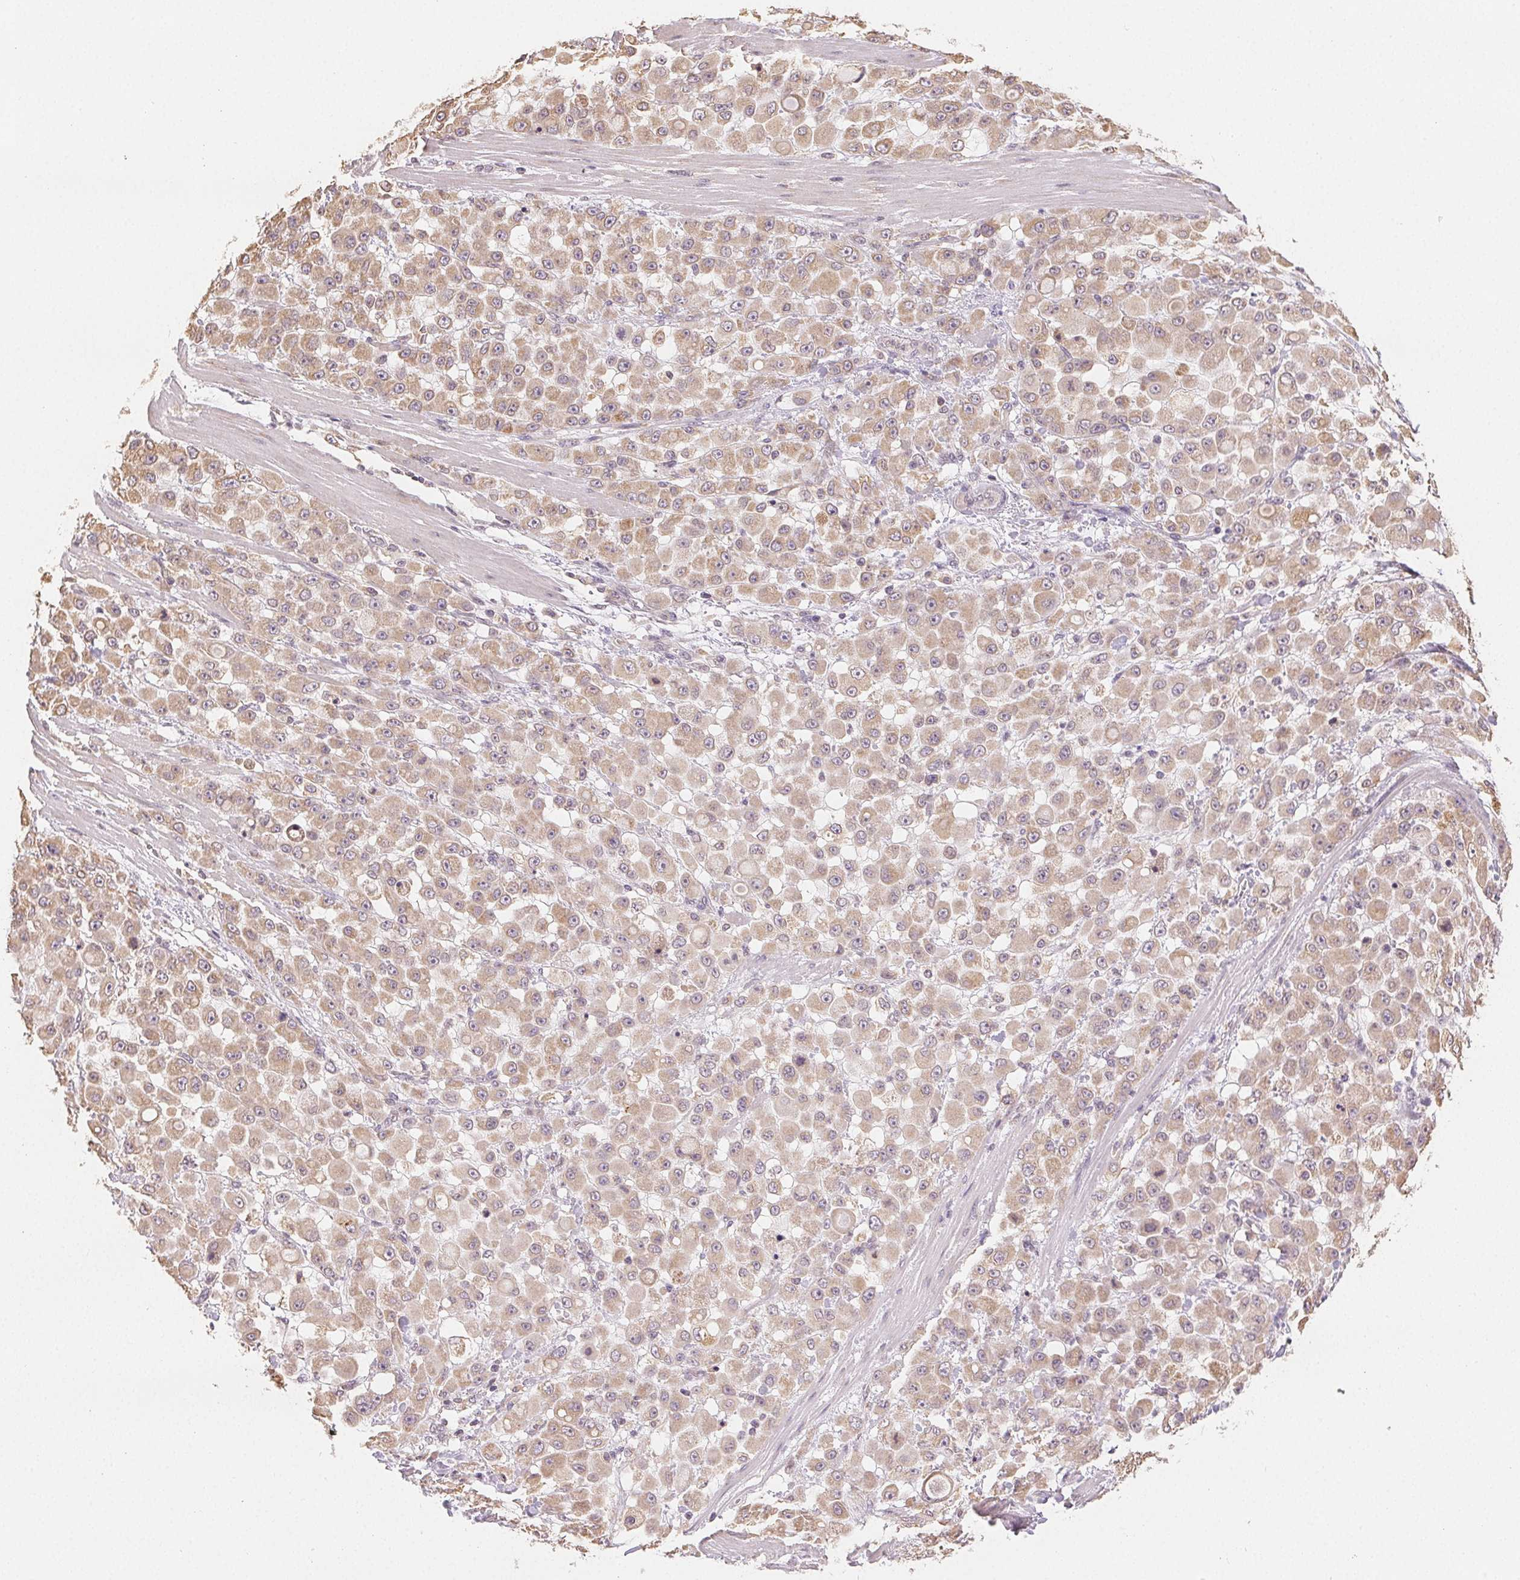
{"staining": {"intensity": "weak", "quantity": ">75%", "location": "cytoplasmic/membranous"}, "tissue": "stomach cancer", "cell_type": "Tumor cells", "image_type": "cancer", "snomed": [{"axis": "morphology", "description": "Adenocarcinoma, NOS"}, {"axis": "topography", "description": "Stomach"}], "caption": "The photomicrograph shows a brown stain indicating the presence of a protein in the cytoplasmic/membranous of tumor cells in adenocarcinoma (stomach).", "gene": "SEZ6L2", "patient": {"sex": "female", "age": 76}}